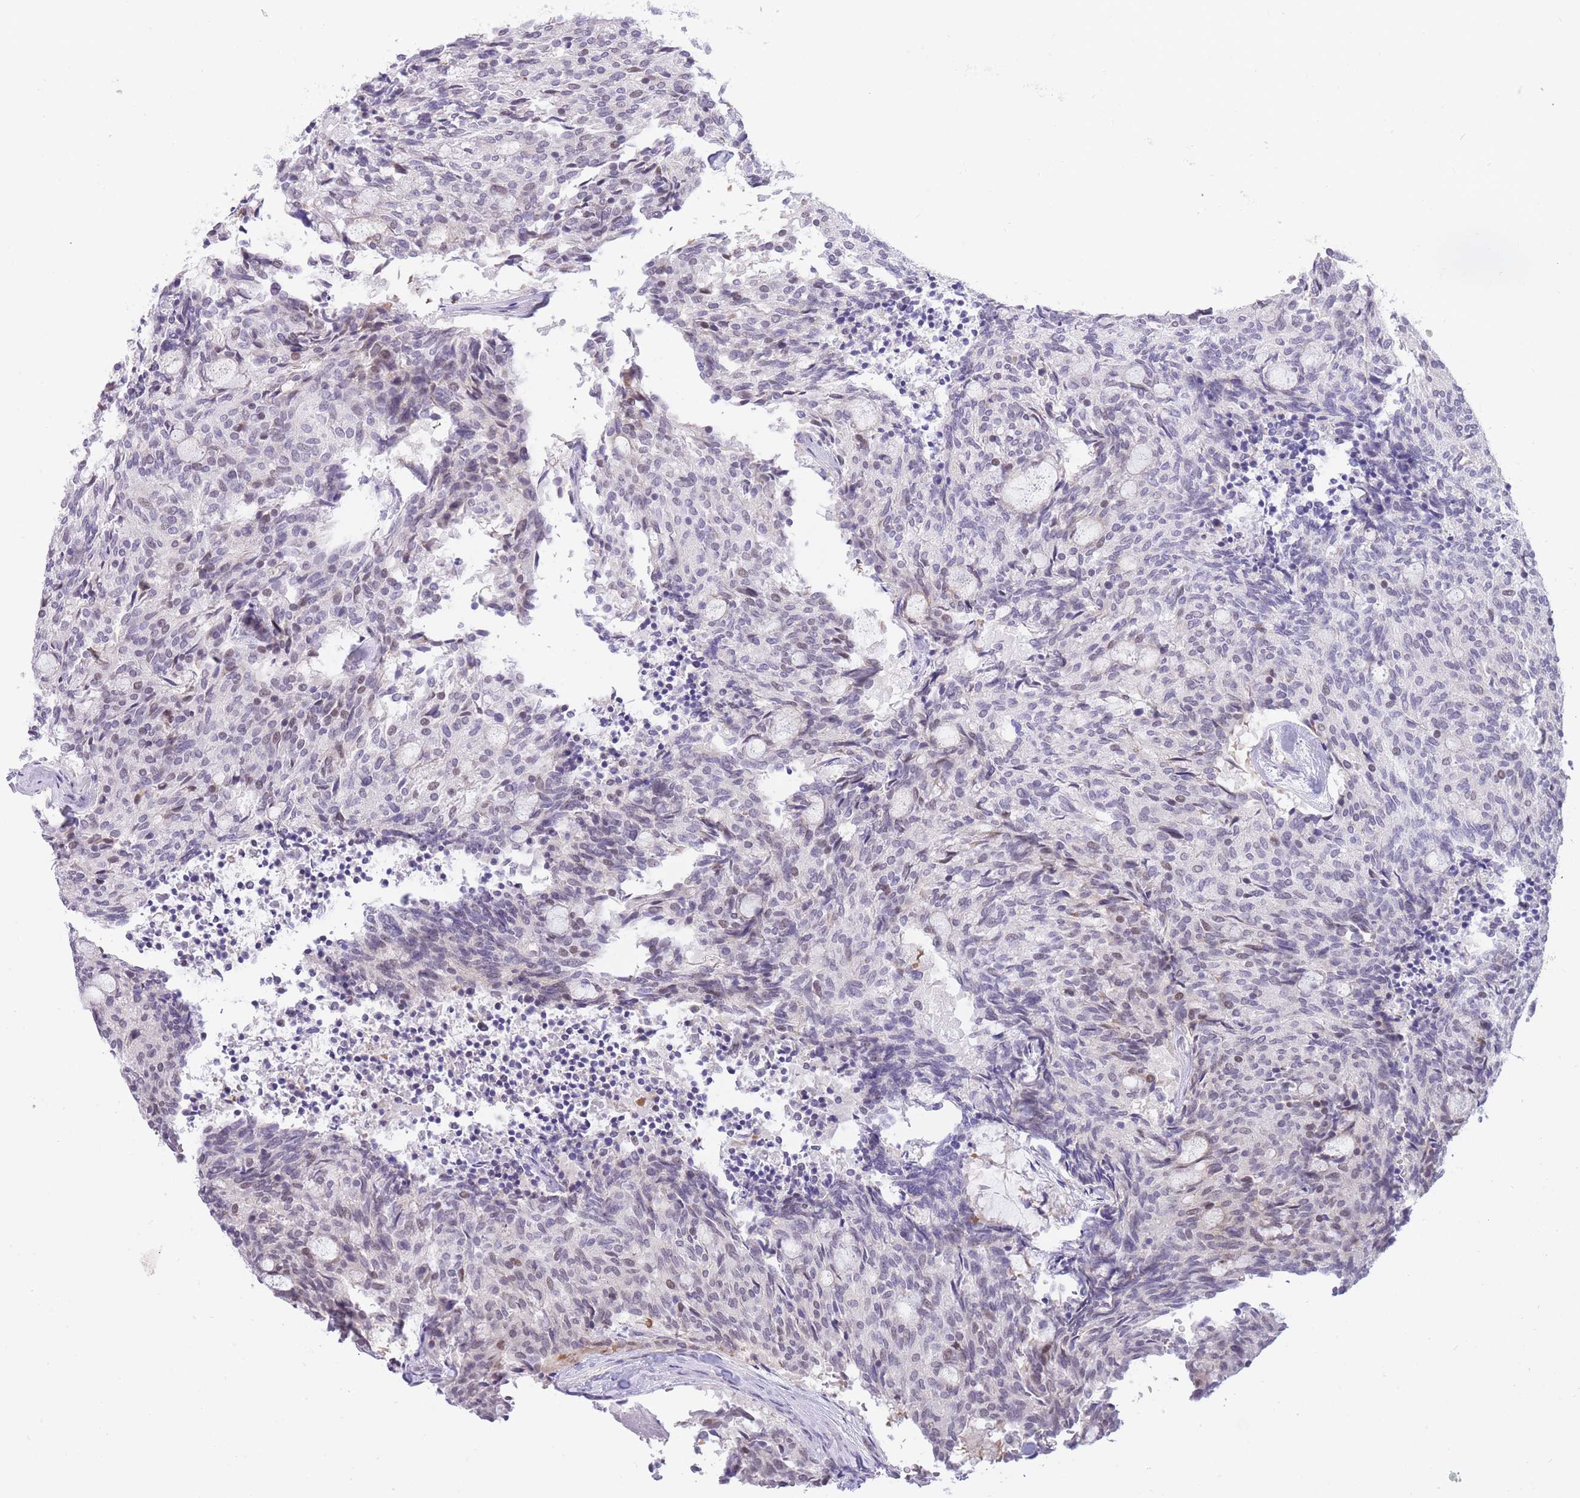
{"staining": {"intensity": "weak", "quantity": "25%-75%", "location": "nuclear"}, "tissue": "carcinoid", "cell_type": "Tumor cells", "image_type": "cancer", "snomed": [{"axis": "morphology", "description": "Carcinoid, malignant, NOS"}, {"axis": "topography", "description": "Pancreas"}], "caption": "Brown immunohistochemical staining in human malignant carcinoid exhibits weak nuclear positivity in approximately 25%-75% of tumor cells. (DAB IHC with brightfield microscopy, high magnification).", "gene": "PRR23B", "patient": {"sex": "female", "age": 54}}